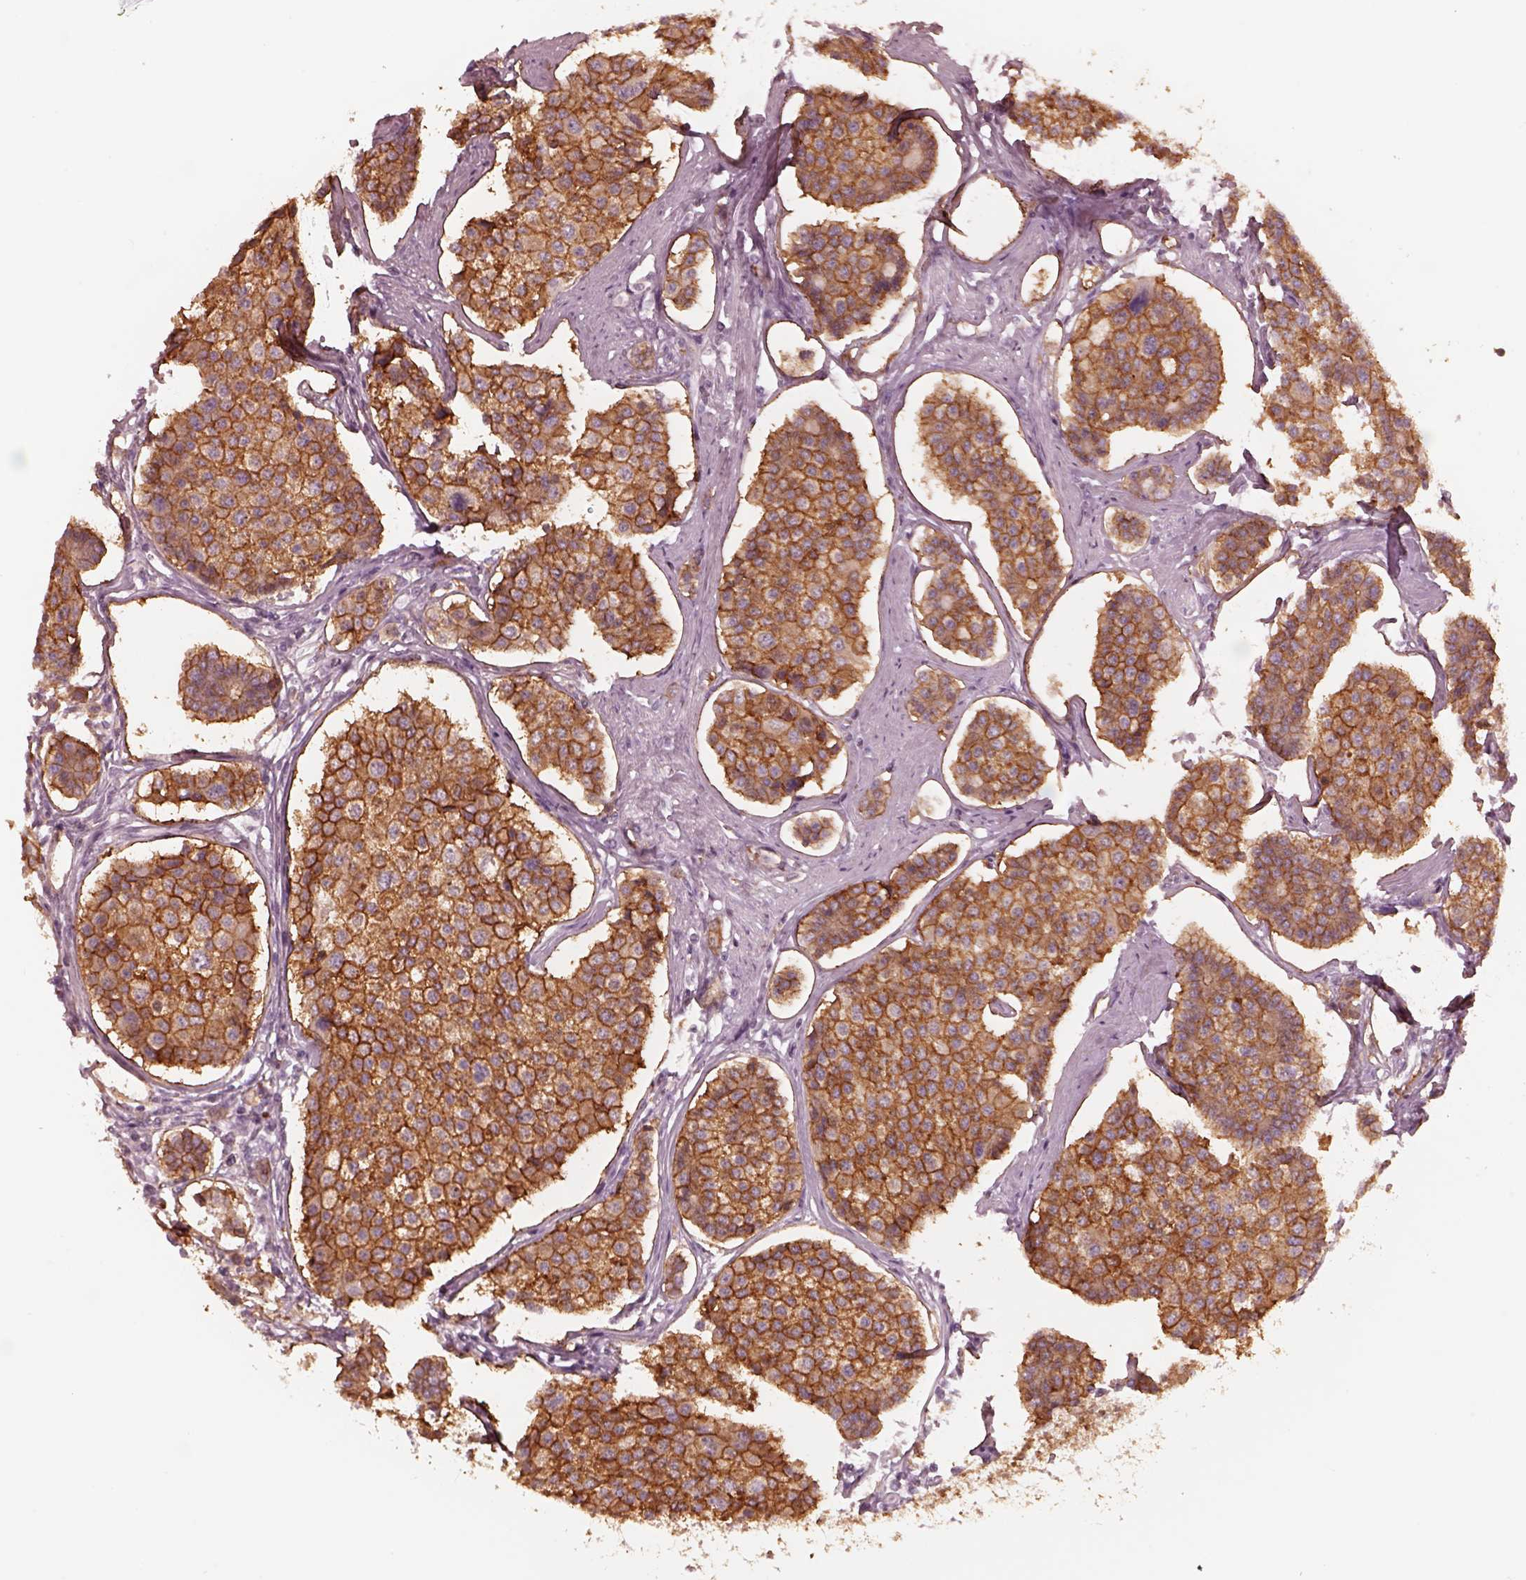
{"staining": {"intensity": "strong", "quantity": ">75%", "location": "cytoplasmic/membranous"}, "tissue": "carcinoid", "cell_type": "Tumor cells", "image_type": "cancer", "snomed": [{"axis": "morphology", "description": "Carcinoid, malignant, NOS"}, {"axis": "topography", "description": "Small intestine"}], "caption": "Brown immunohistochemical staining in malignant carcinoid demonstrates strong cytoplasmic/membranous expression in about >75% of tumor cells. The protein is stained brown, and the nuclei are stained in blue (DAB (3,3'-diaminobenzidine) IHC with brightfield microscopy, high magnification).", "gene": "GPRIN1", "patient": {"sex": "female", "age": 65}}